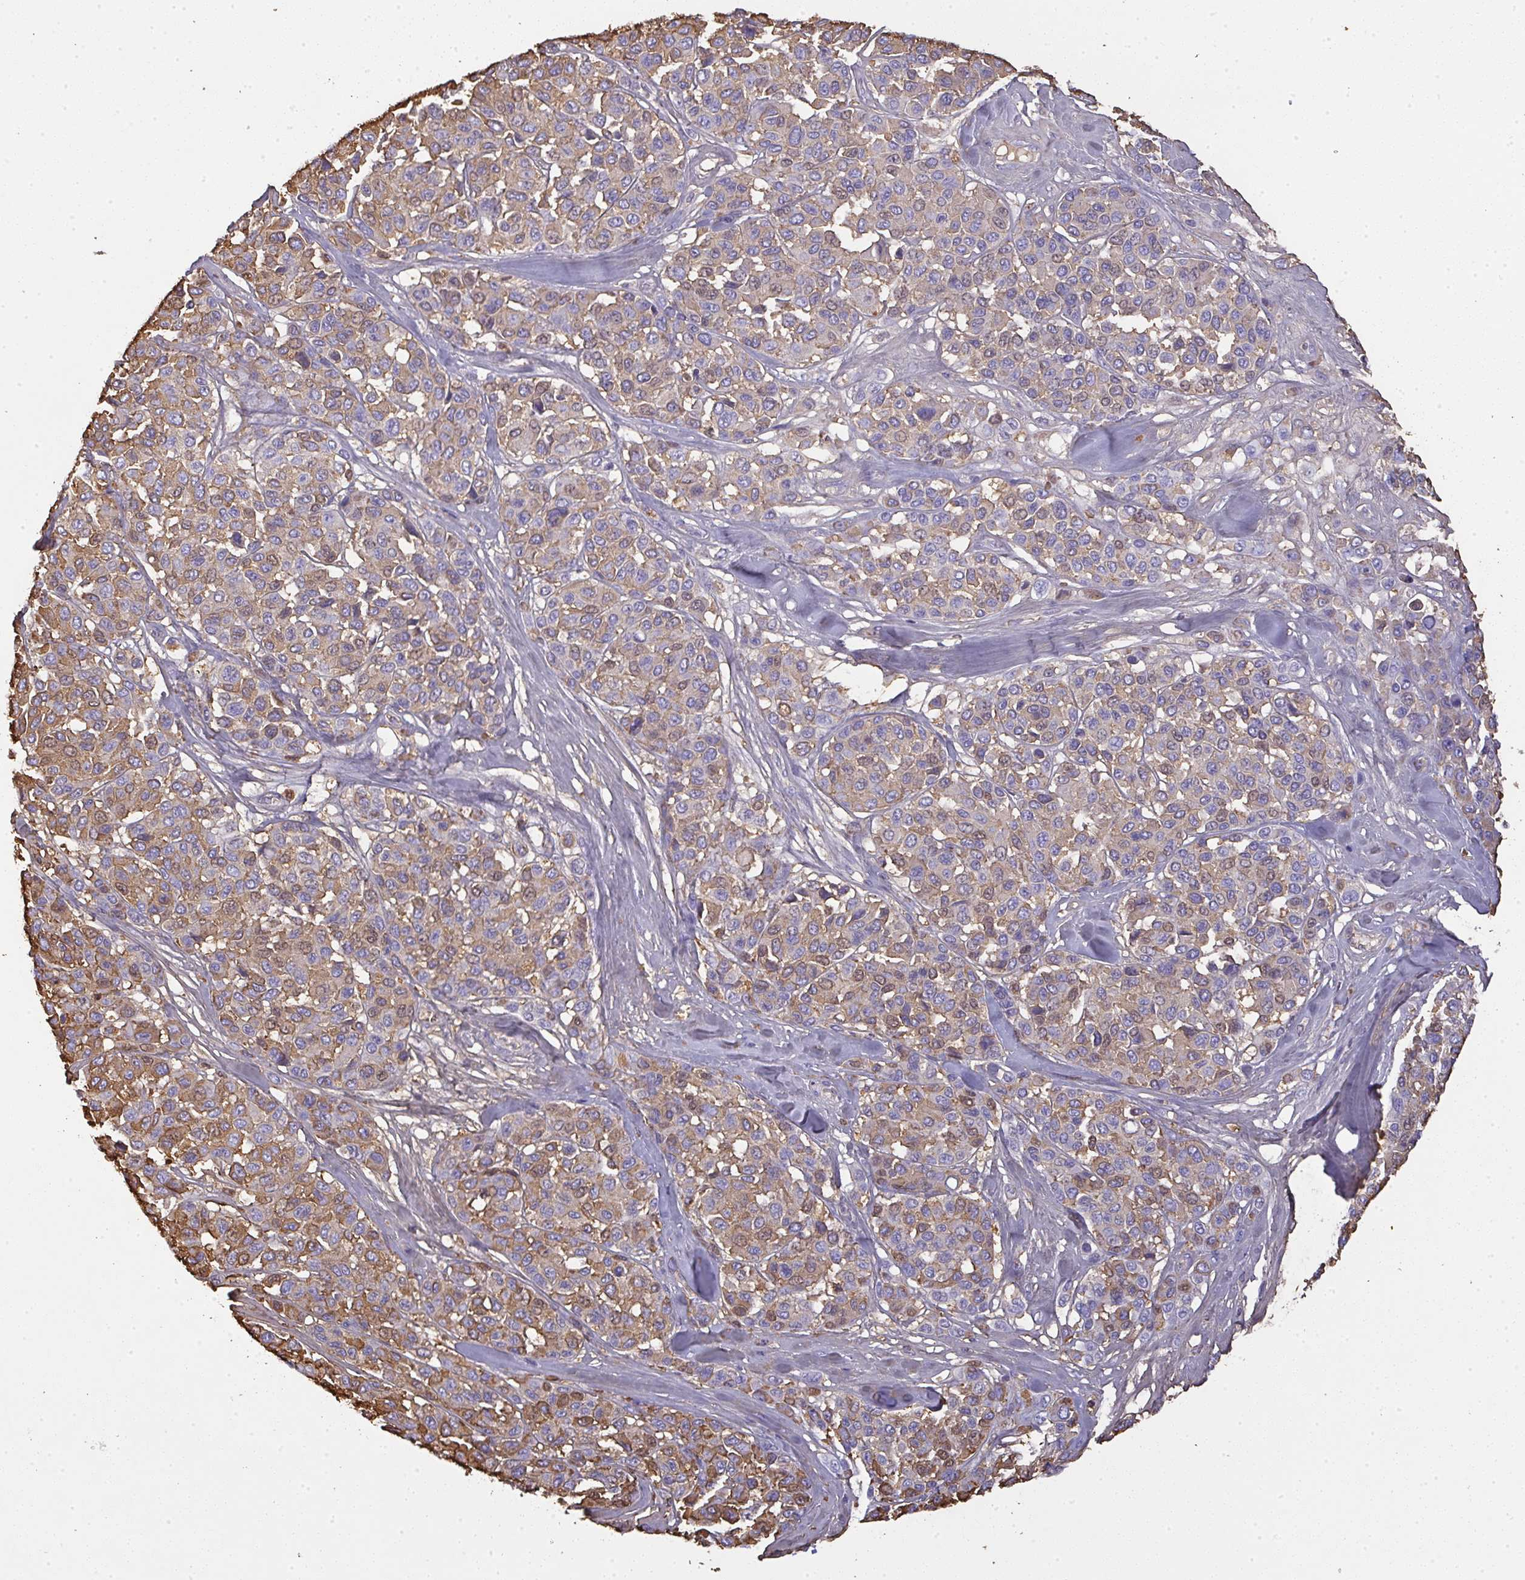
{"staining": {"intensity": "moderate", "quantity": "25%-75%", "location": "cytoplasmic/membranous"}, "tissue": "melanoma", "cell_type": "Tumor cells", "image_type": "cancer", "snomed": [{"axis": "morphology", "description": "Malignant melanoma, NOS"}, {"axis": "topography", "description": "Skin"}], "caption": "Brown immunohistochemical staining in human malignant melanoma reveals moderate cytoplasmic/membranous positivity in approximately 25%-75% of tumor cells.", "gene": "SMYD5", "patient": {"sex": "female", "age": 66}}